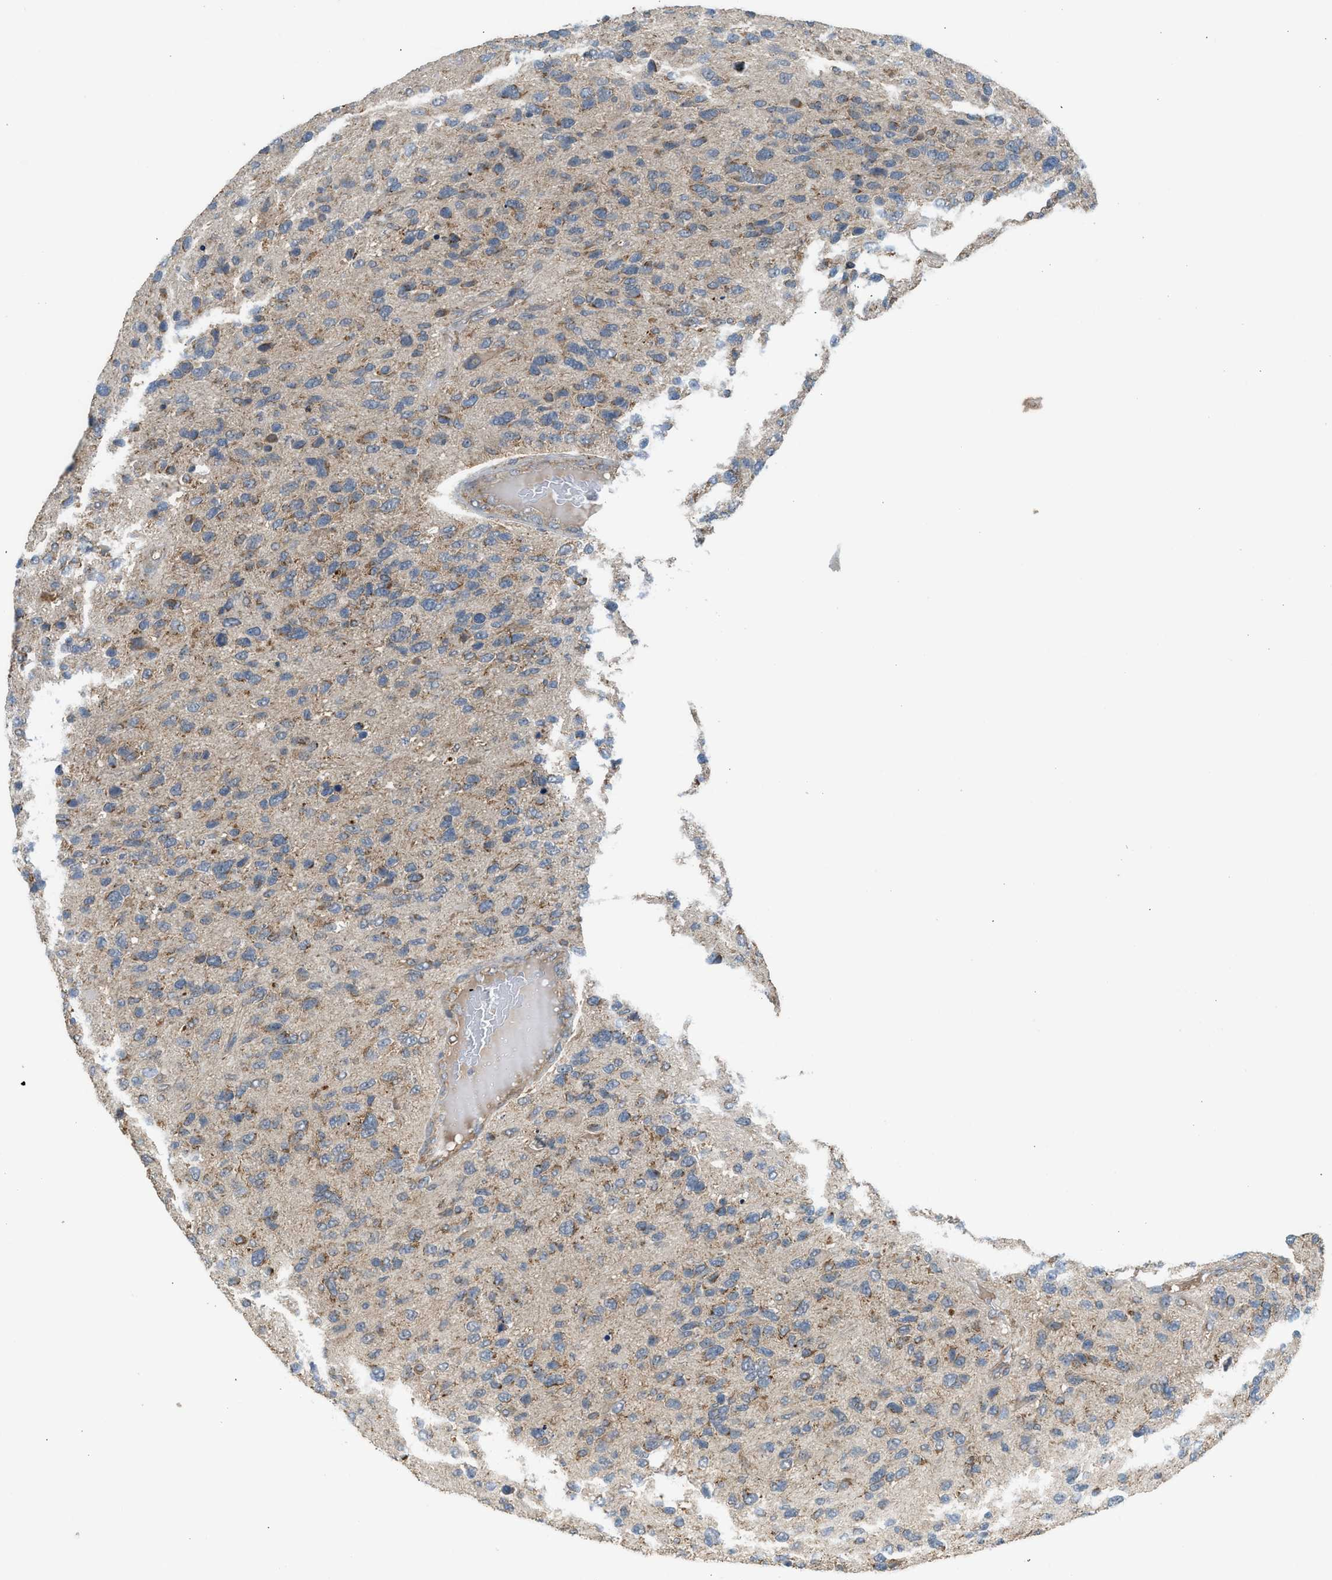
{"staining": {"intensity": "moderate", "quantity": "25%-75%", "location": "cytoplasmic/membranous"}, "tissue": "glioma", "cell_type": "Tumor cells", "image_type": "cancer", "snomed": [{"axis": "morphology", "description": "Glioma, malignant, High grade"}, {"axis": "topography", "description": "Brain"}], "caption": "There is medium levels of moderate cytoplasmic/membranous positivity in tumor cells of glioma, as demonstrated by immunohistochemical staining (brown color).", "gene": "STARD3", "patient": {"sex": "female", "age": 58}}